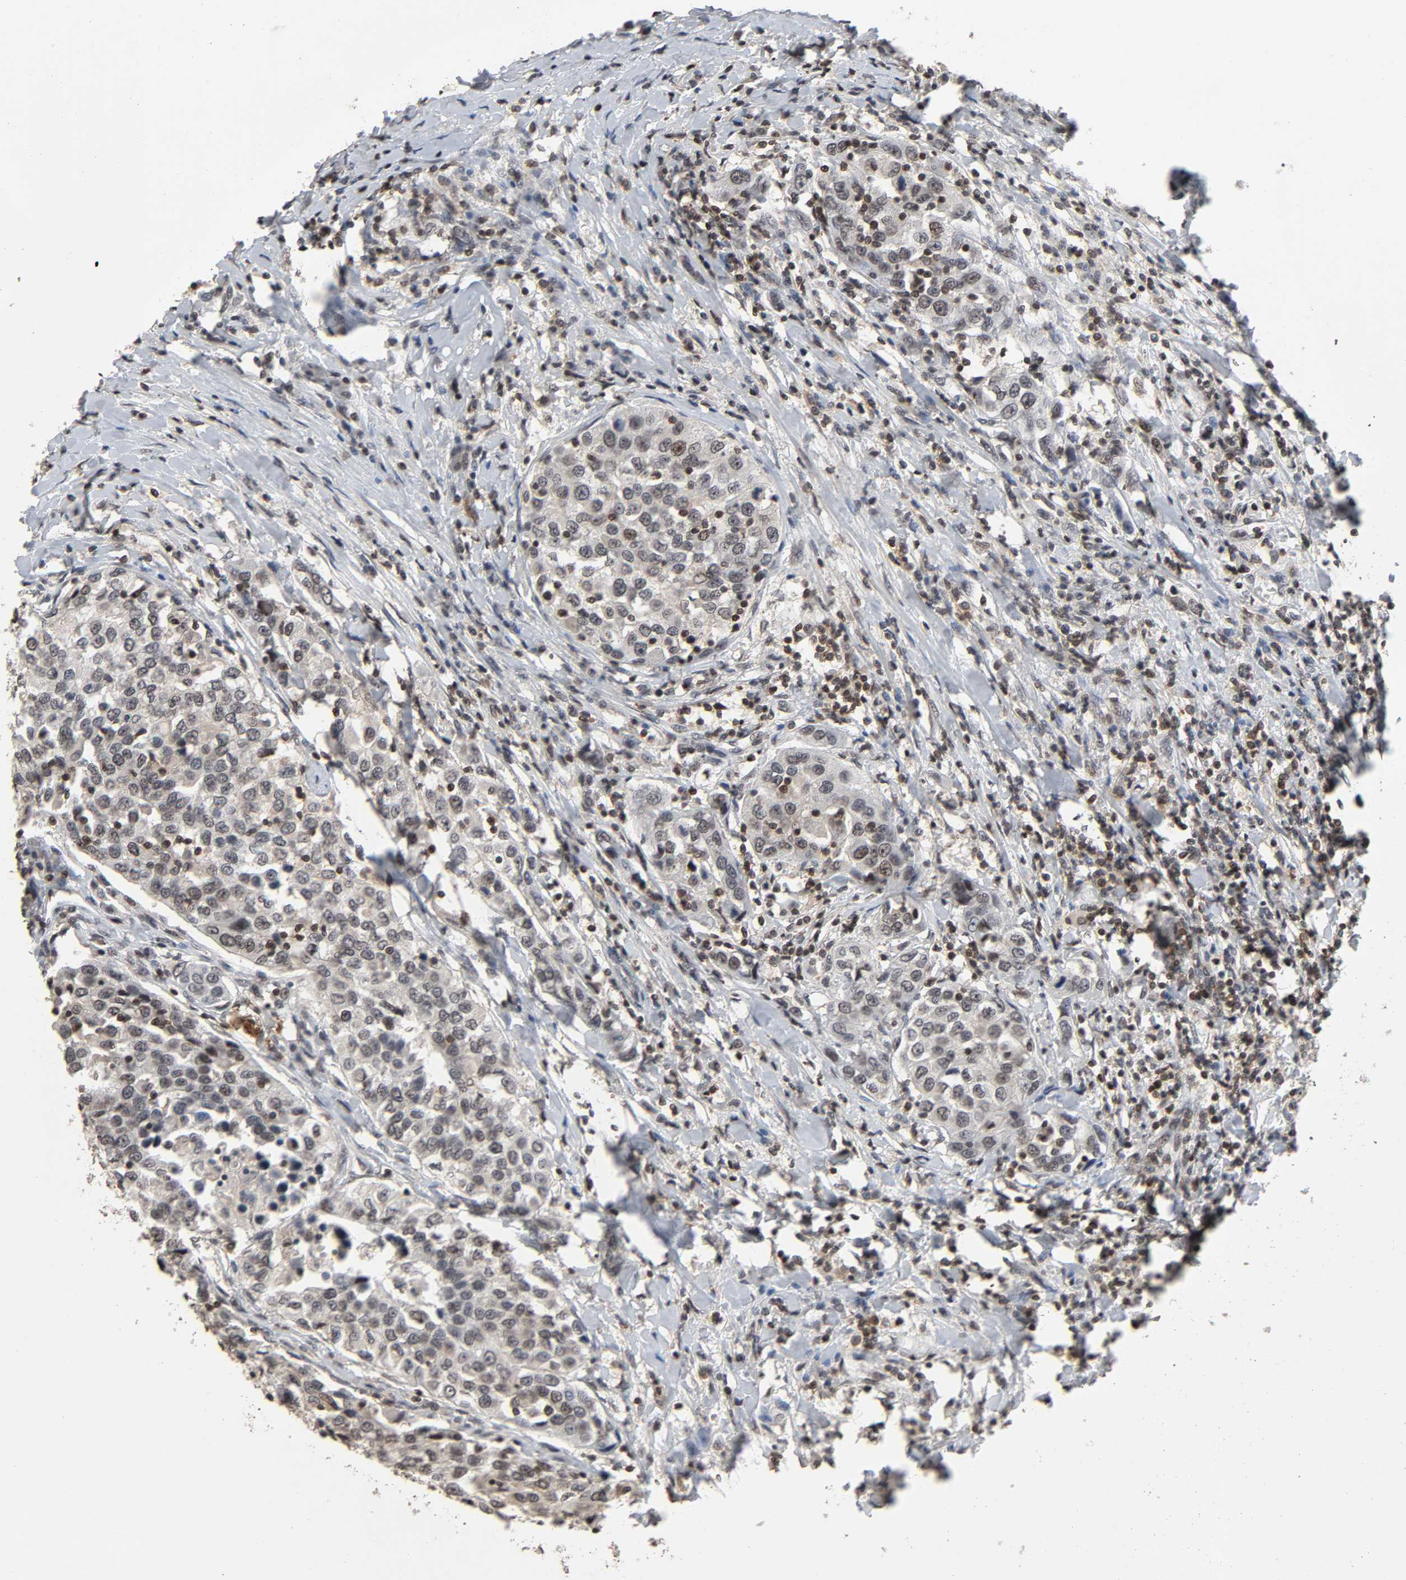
{"staining": {"intensity": "weak", "quantity": "<25%", "location": "nuclear"}, "tissue": "urothelial cancer", "cell_type": "Tumor cells", "image_type": "cancer", "snomed": [{"axis": "morphology", "description": "Urothelial carcinoma, High grade"}, {"axis": "topography", "description": "Urinary bladder"}], "caption": "Immunohistochemistry (IHC) of high-grade urothelial carcinoma shows no staining in tumor cells.", "gene": "STK4", "patient": {"sex": "female", "age": 80}}